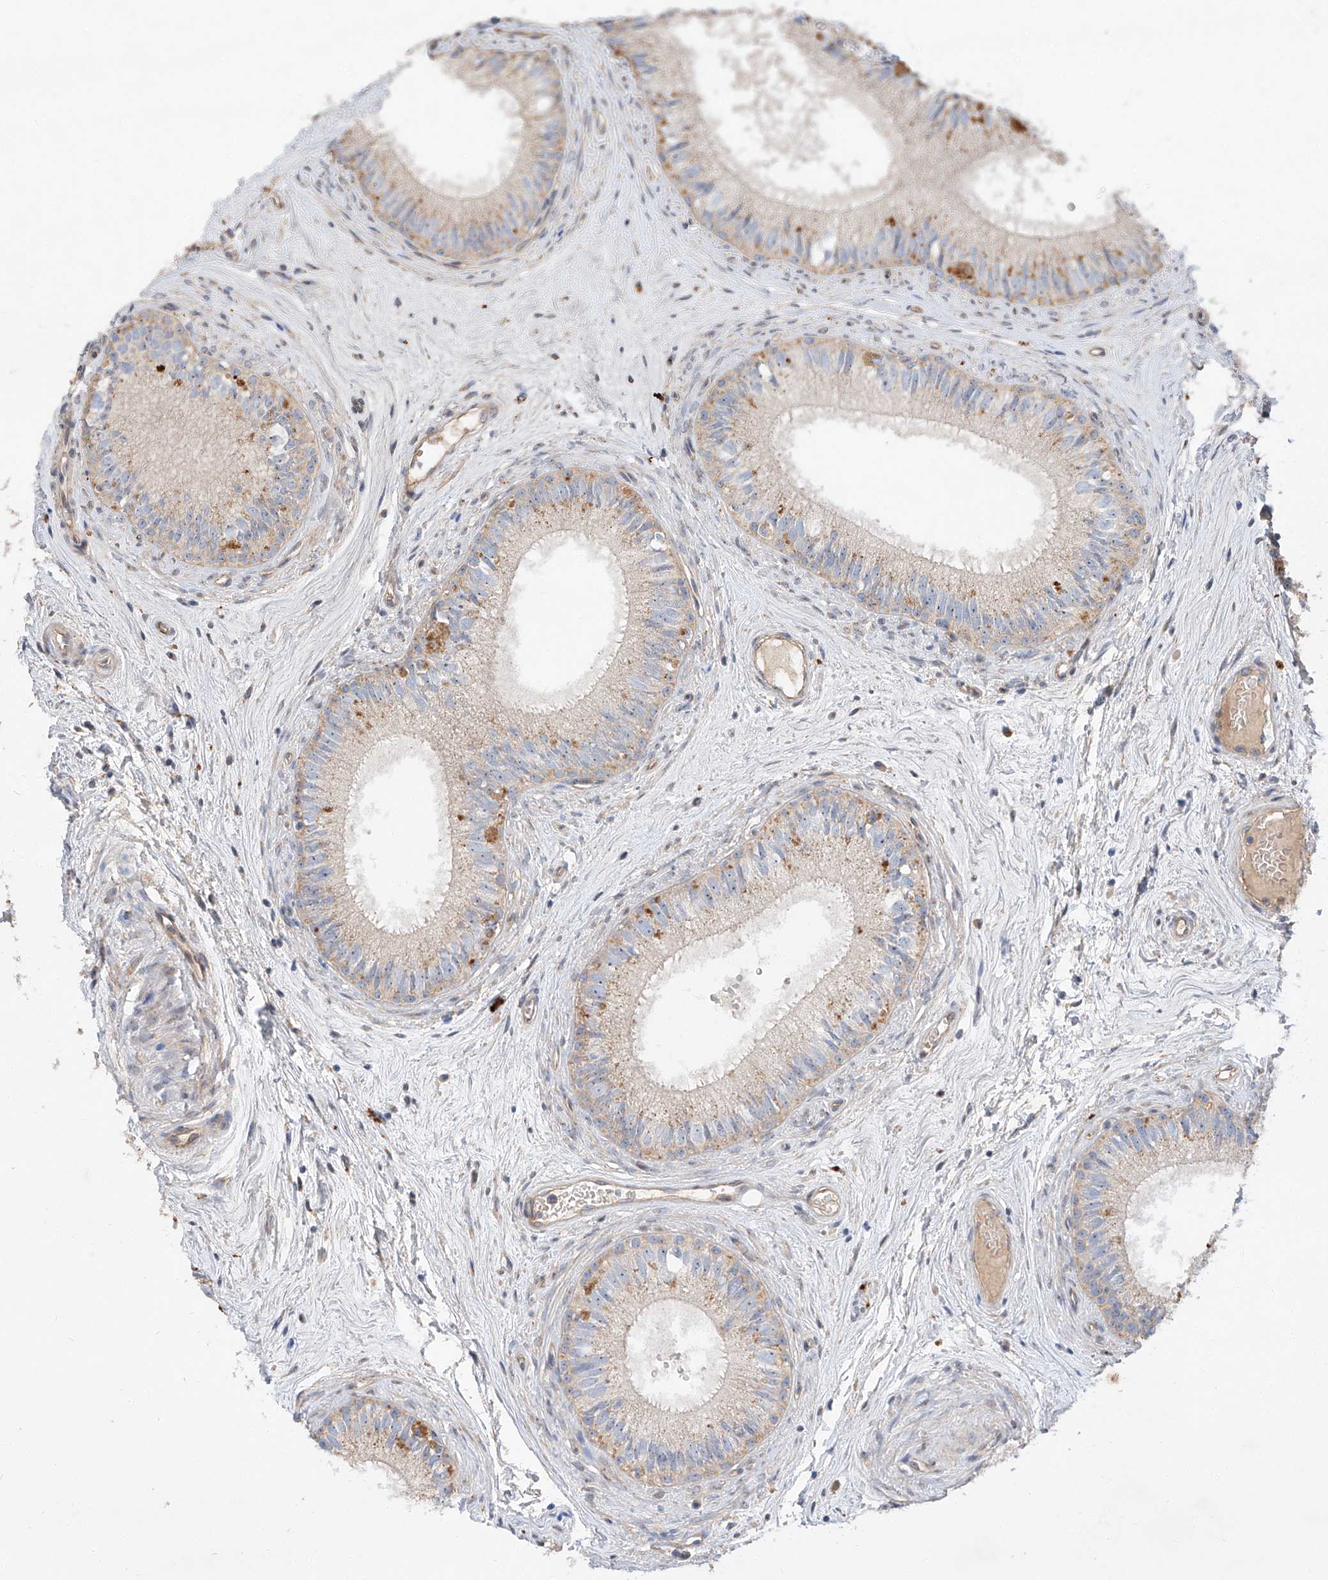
{"staining": {"intensity": "weak", "quantity": "25%-75%", "location": "cytoplasmic/membranous"}, "tissue": "epididymis", "cell_type": "Glandular cells", "image_type": "normal", "snomed": [{"axis": "morphology", "description": "Normal tissue, NOS"}, {"axis": "topography", "description": "Epididymis"}], "caption": "Immunohistochemistry (IHC) of benign epididymis exhibits low levels of weak cytoplasmic/membranous staining in approximately 25%-75% of glandular cells. The protein of interest is shown in brown color, while the nuclei are stained blue.", "gene": "DIRAS3", "patient": {"sex": "male", "age": 71}}